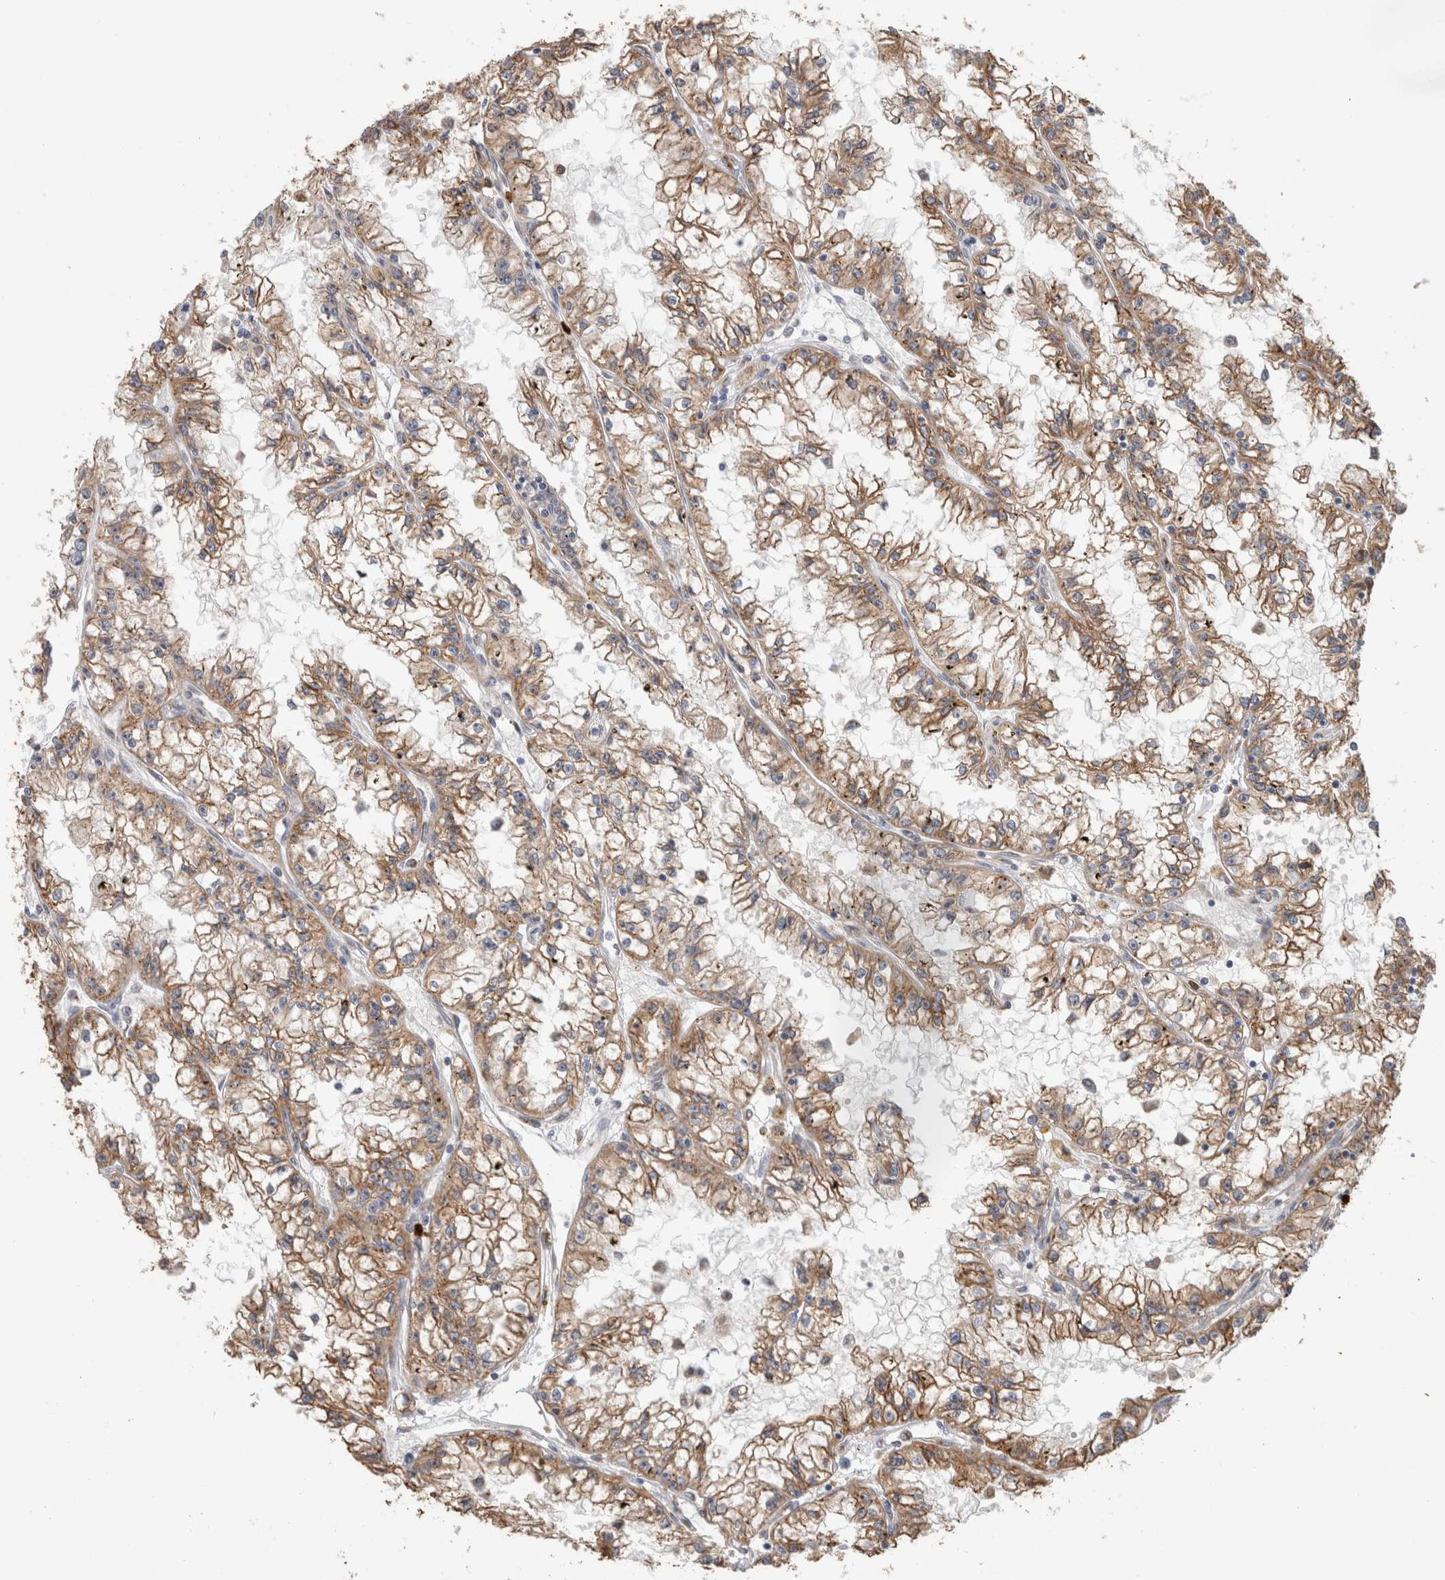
{"staining": {"intensity": "weak", "quantity": ">75%", "location": "cytoplasmic/membranous"}, "tissue": "renal cancer", "cell_type": "Tumor cells", "image_type": "cancer", "snomed": [{"axis": "morphology", "description": "Adenocarcinoma, NOS"}, {"axis": "topography", "description": "Kidney"}], "caption": "This histopathology image displays IHC staining of renal adenocarcinoma, with low weak cytoplasmic/membranous staining in about >75% of tumor cells.", "gene": "P4HA1", "patient": {"sex": "male", "age": 56}}